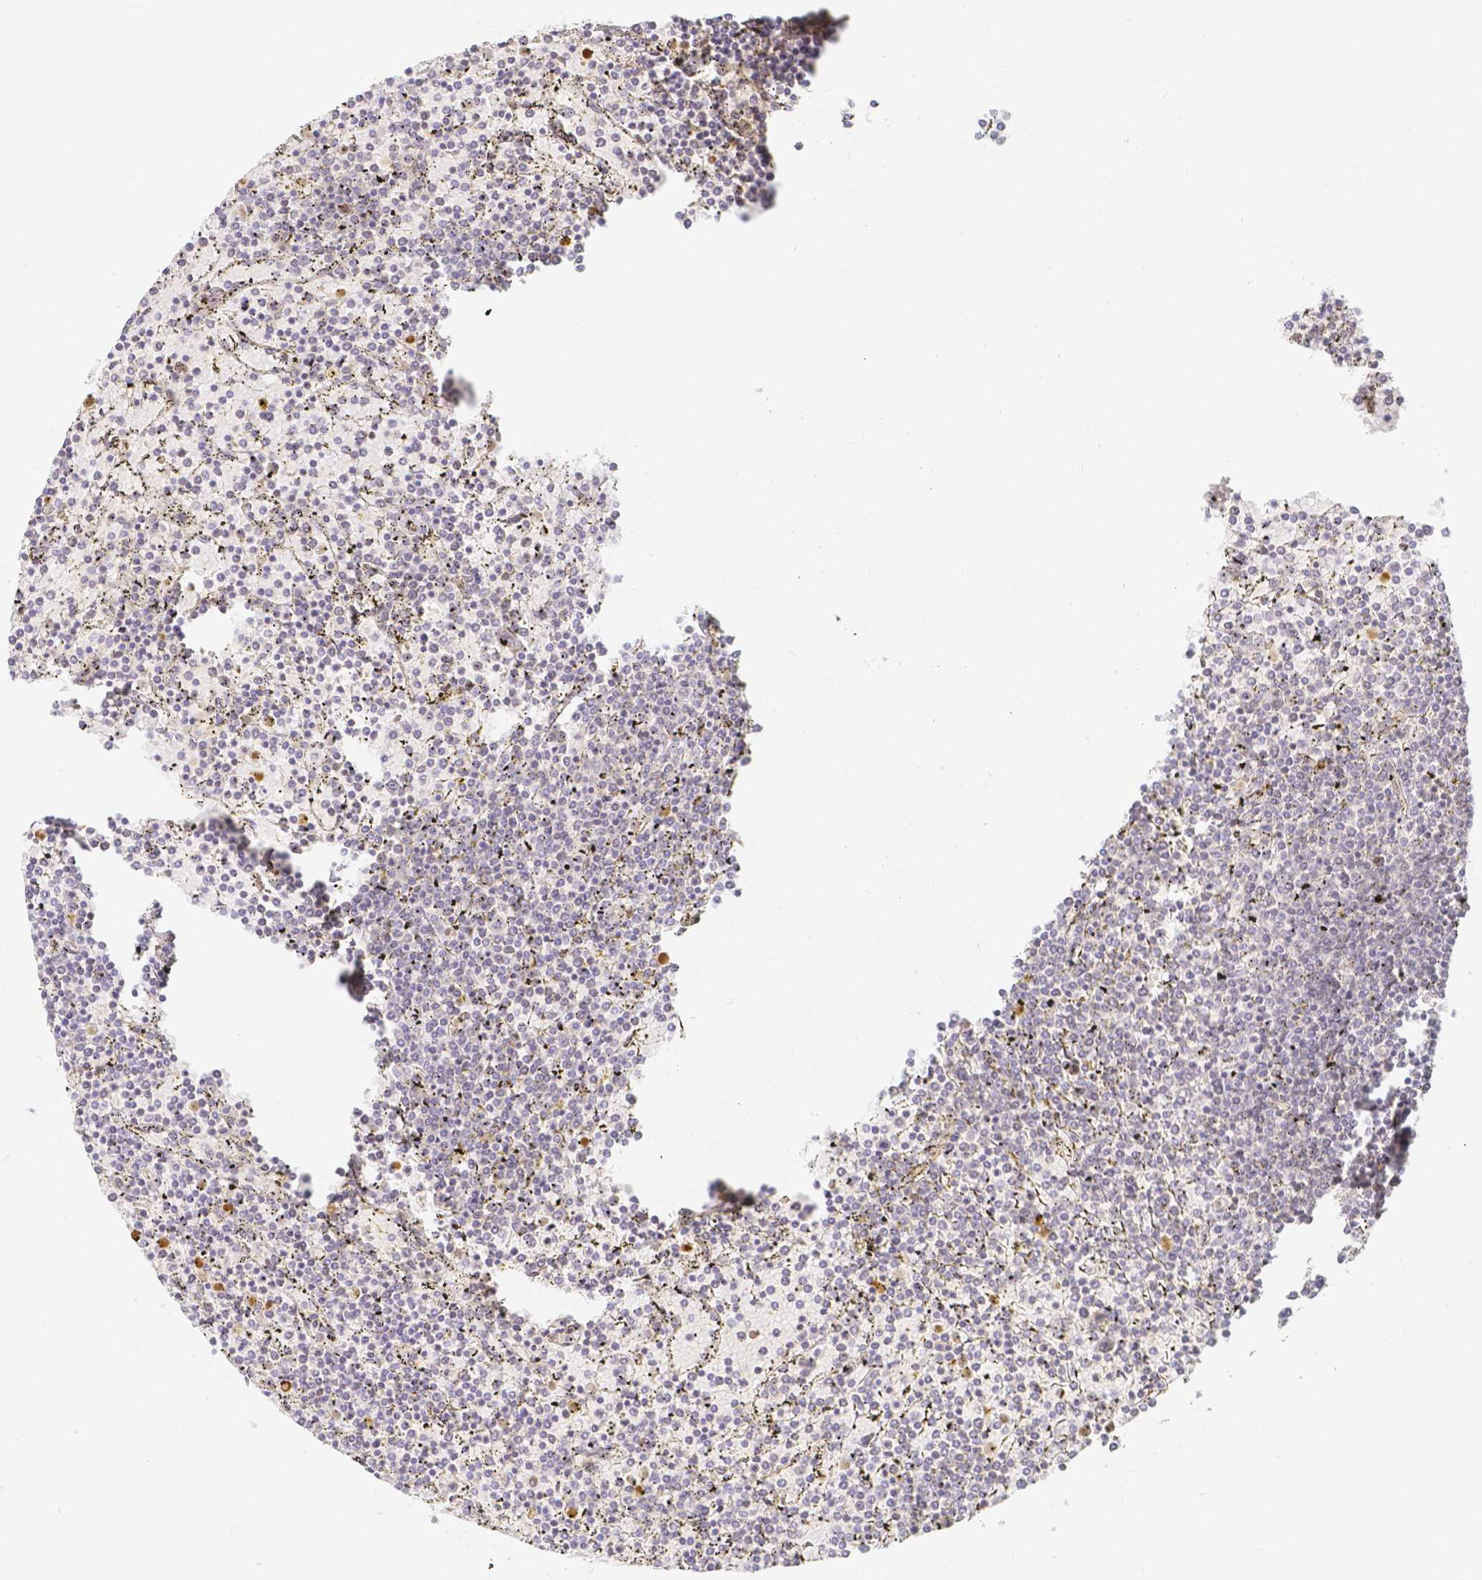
{"staining": {"intensity": "negative", "quantity": "none", "location": "none"}, "tissue": "lymphoma", "cell_type": "Tumor cells", "image_type": "cancer", "snomed": [{"axis": "morphology", "description": "Malignant lymphoma, non-Hodgkin's type, Low grade"}, {"axis": "topography", "description": "Spleen"}], "caption": "Image shows no significant protein staining in tumor cells of low-grade malignant lymphoma, non-Hodgkin's type.", "gene": "KCNH1", "patient": {"sex": "female", "age": 77}}